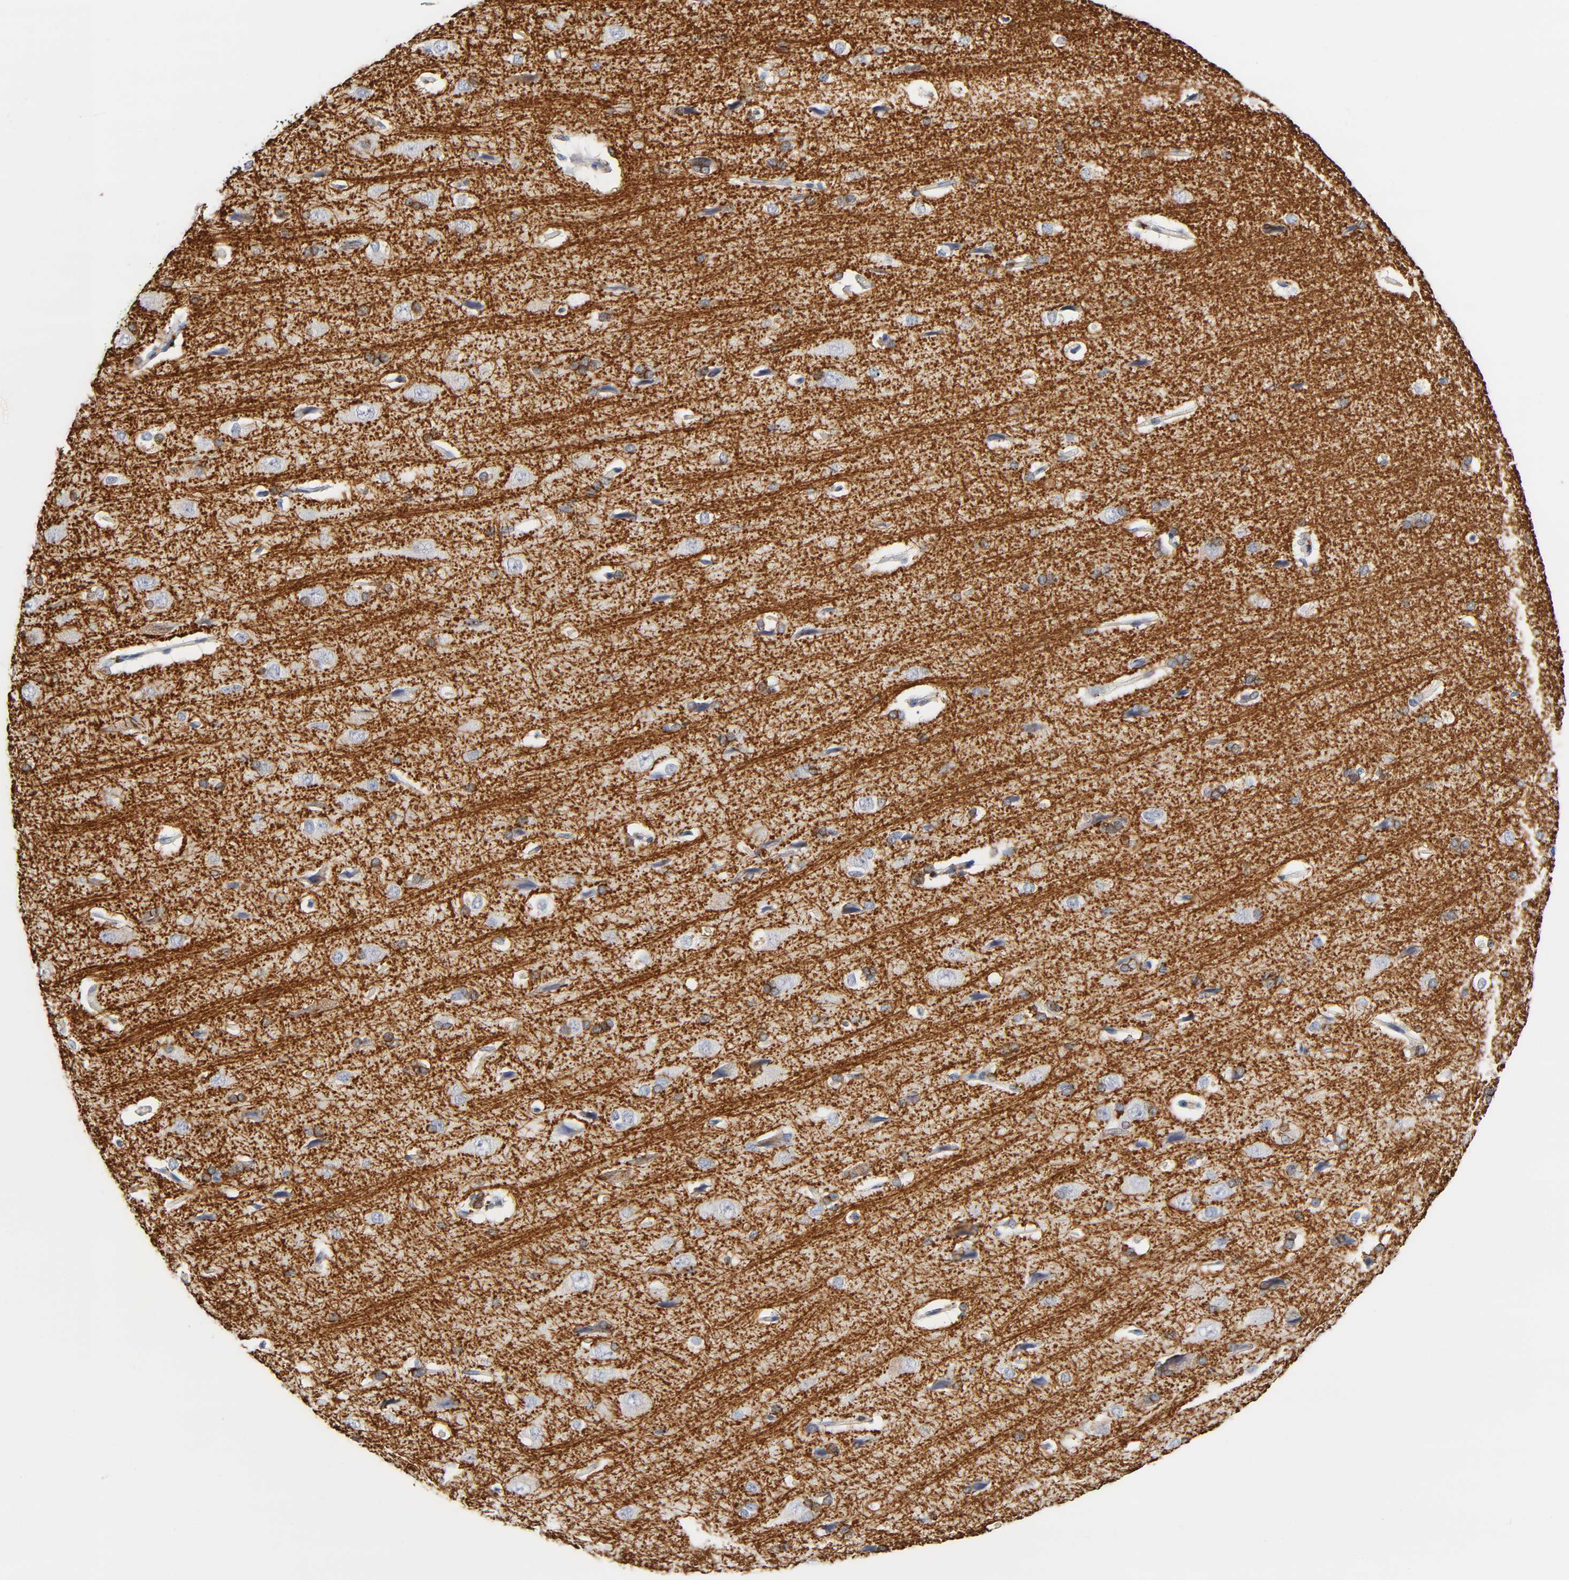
{"staining": {"intensity": "negative", "quantity": "none", "location": "none"}, "tissue": "cerebral cortex", "cell_type": "Endothelial cells", "image_type": "normal", "snomed": [{"axis": "morphology", "description": "Normal tissue, NOS"}, {"axis": "topography", "description": "Cerebral cortex"}], "caption": "The micrograph displays no significant expression in endothelial cells of cerebral cortex. The staining is performed using DAB (3,3'-diaminobenzidine) brown chromogen with nuclei counter-stained in using hematoxylin.", "gene": "PLP1", "patient": {"sex": "male", "age": 62}}